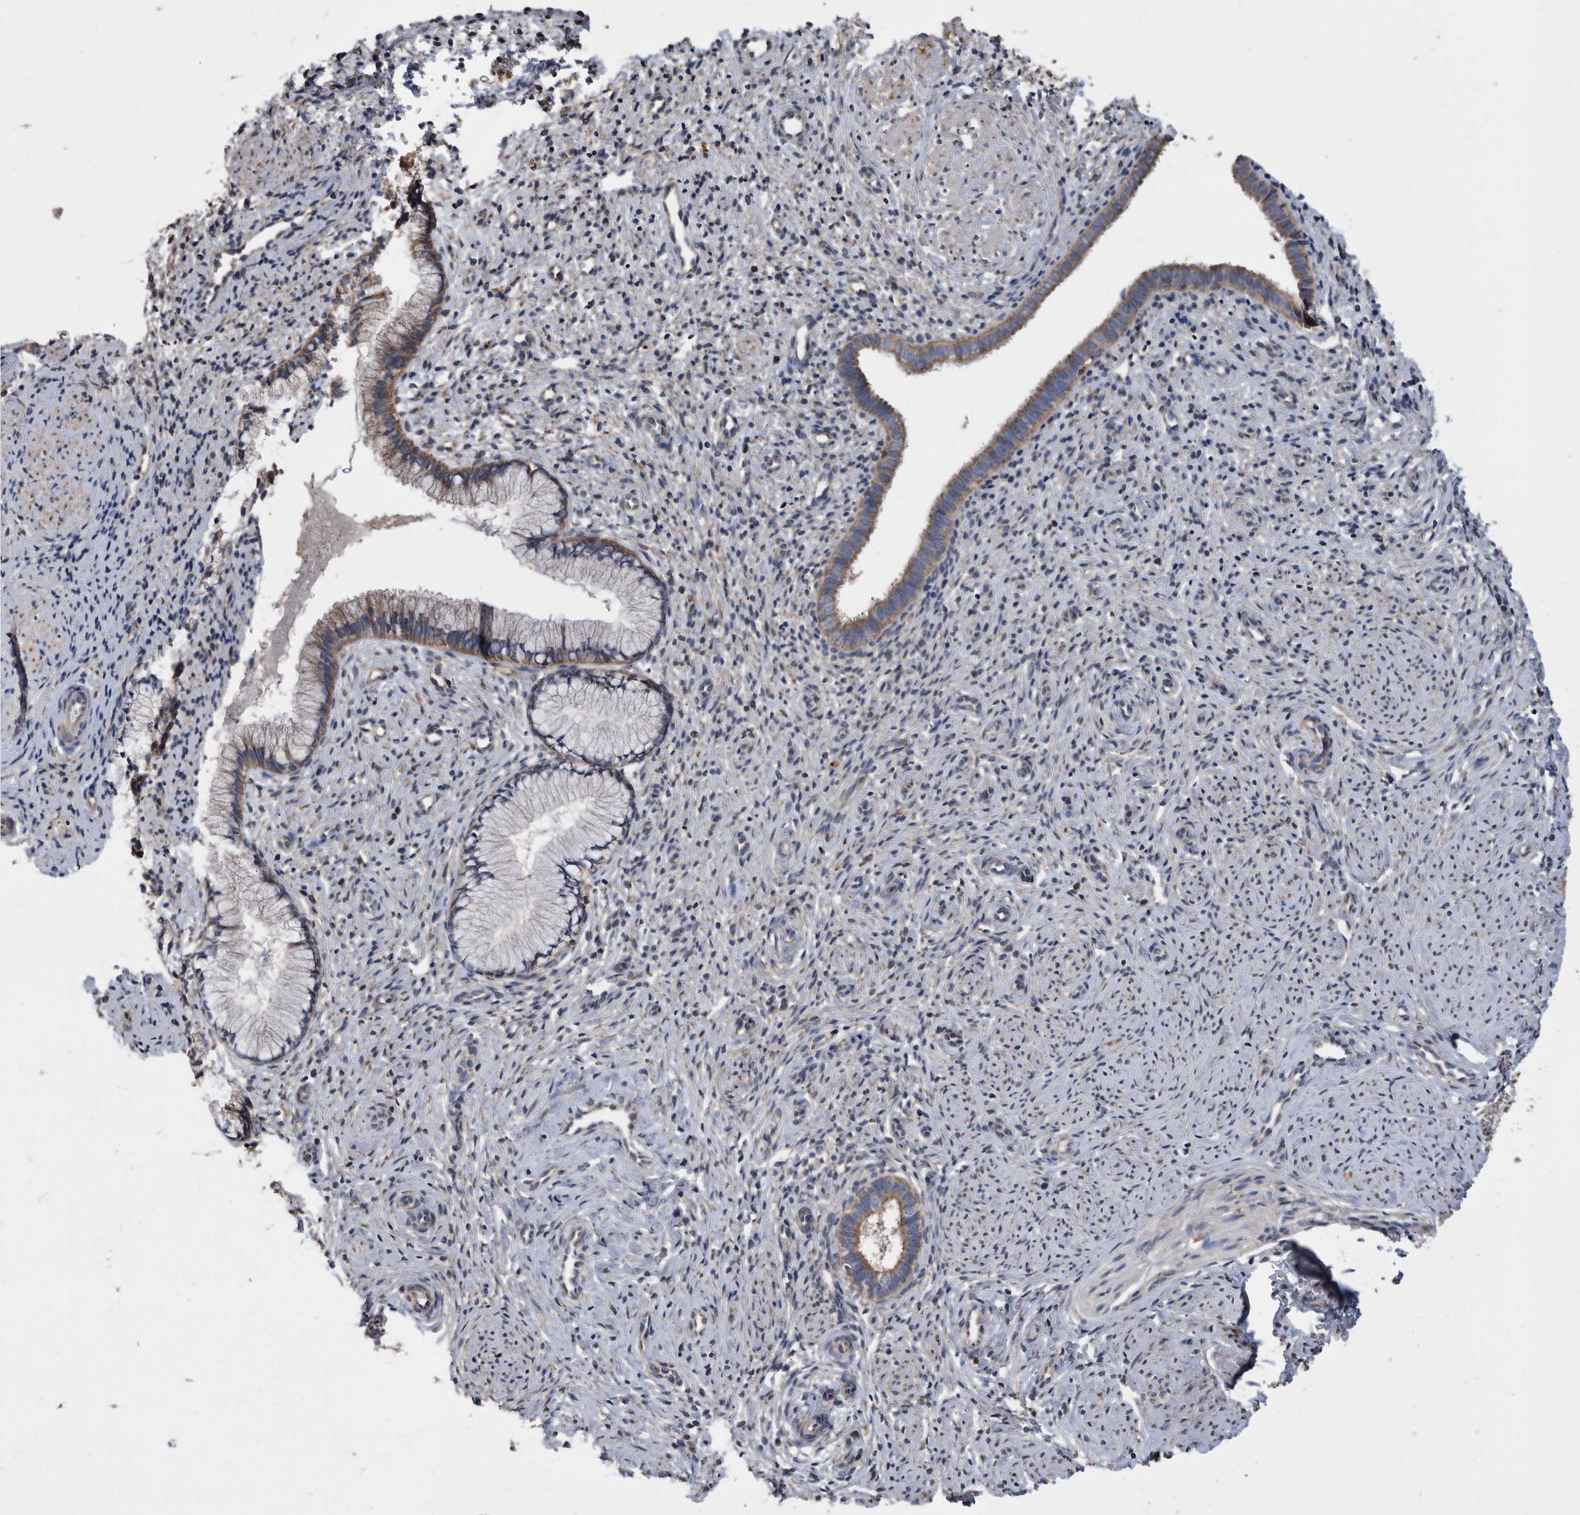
{"staining": {"intensity": "moderate", "quantity": ">75%", "location": "cytoplasmic/membranous"}, "tissue": "cervix", "cell_type": "Glandular cells", "image_type": "normal", "snomed": [{"axis": "morphology", "description": "Normal tissue, NOS"}, {"axis": "topography", "description": "Cervix"}], "caption": "Protein staining shows moderate cytoplasmic/membranous positivity in approximately >75% of glandular cells in benign cervix. Immunohistochemistry stains the protein of interest in brown and the nuclei are stained blue.", "gene": "NRBP1", "patient": {"sex": "female", "age": 27}}